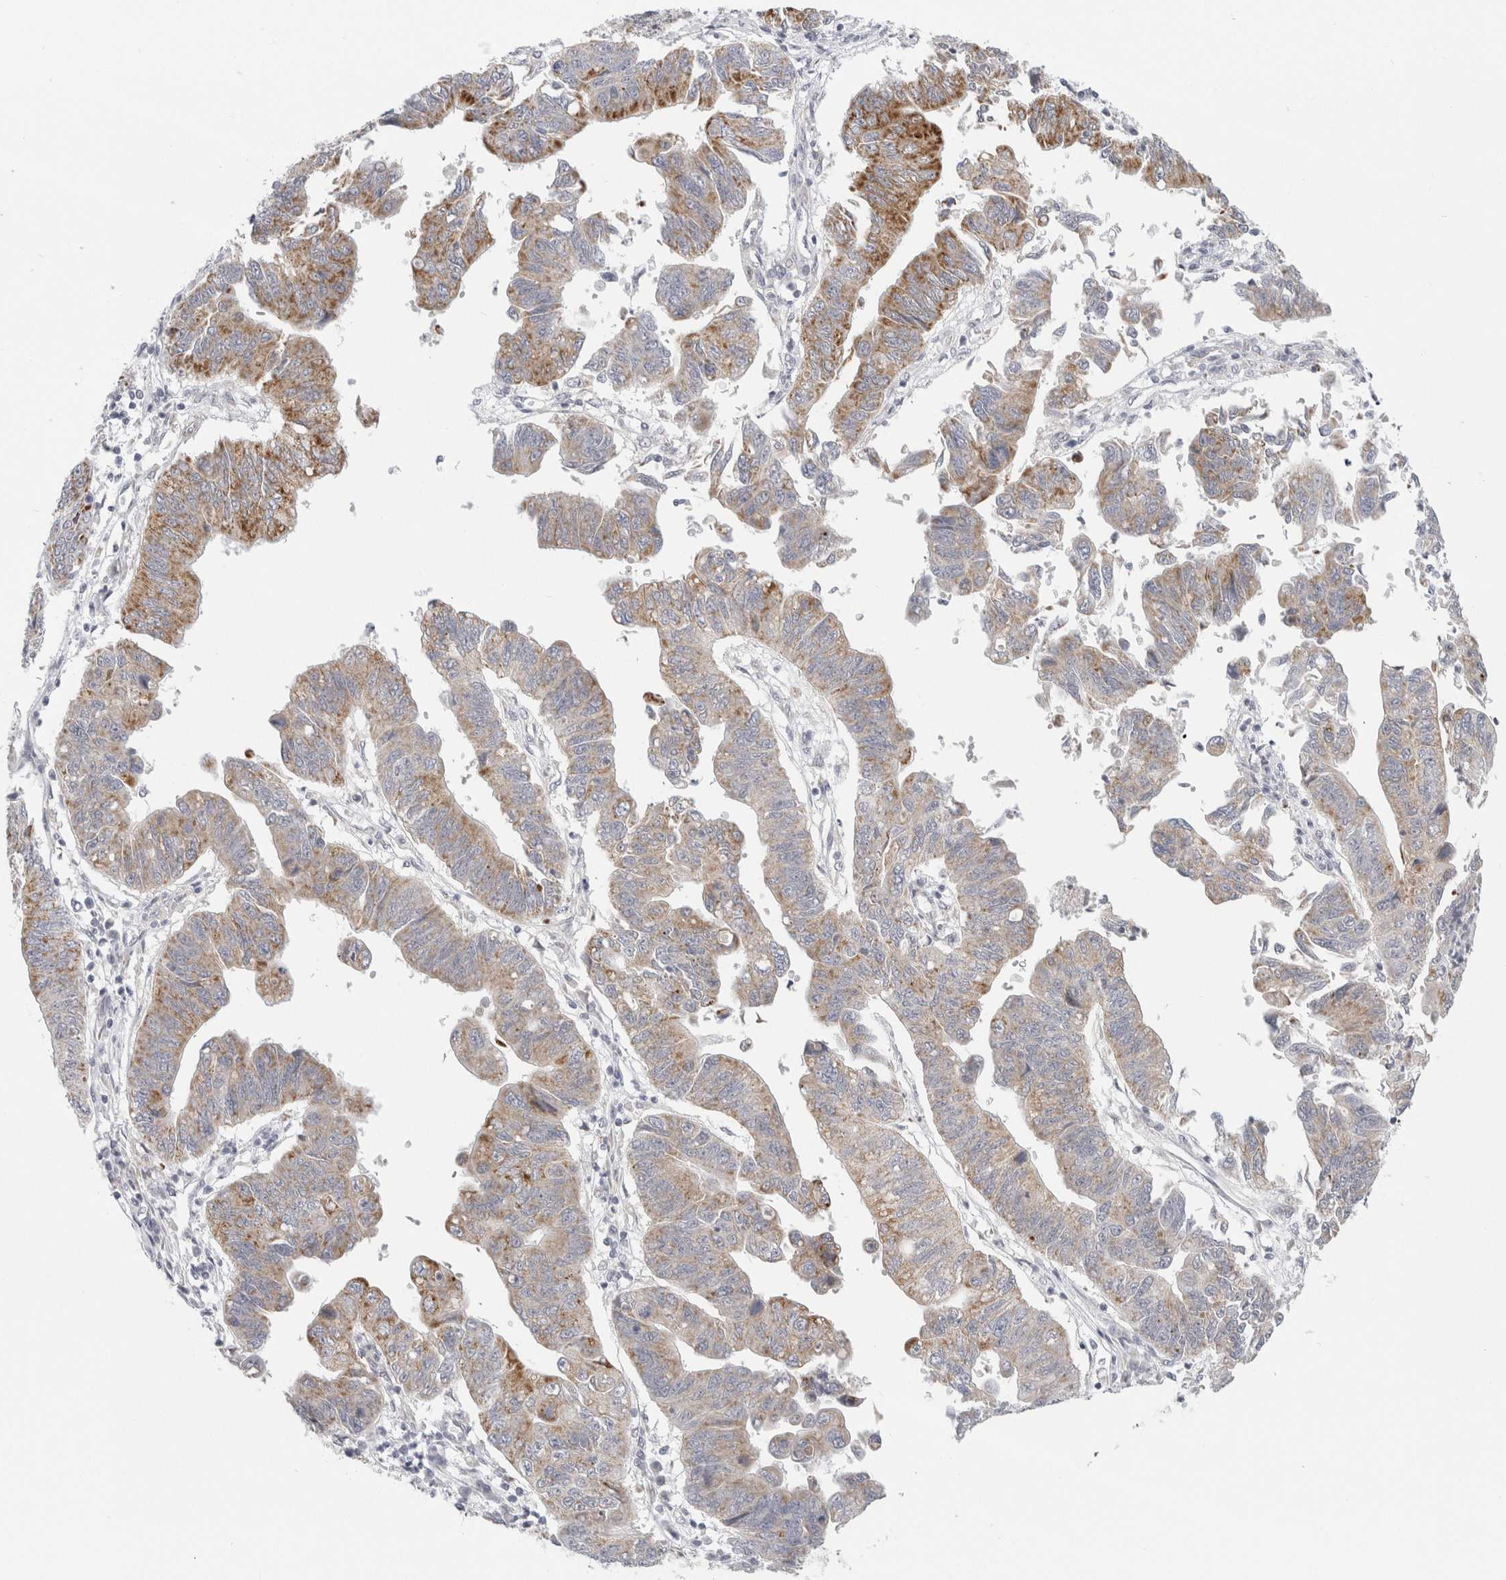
{"staining": {"intensity": "moderate", "quantity": "25%-75%", "location": "cytoplasmic/membranous"}, "tissue": "stomach cancer", "cell_type": "Tumor cells", "image_type": "cancer", "snomed": [{"axis": "morphology", "description": "Adenocarcinoma, NOS"}, {"axis": "topography", "description": "Stomach"}], "caption": "High-magnification brightfield microscopy of stomach cancer stained with DAB (3,3'-diaminobenzidine) (brown) and counterstained with hematoxylin (blue). tumor cells exhibit moderate cytoplasmic/membranous positivity is appreciated in approximately25%-75% of cells.", "gene": "FAHD1", "patient": {"sex": "male", "age": 59}}